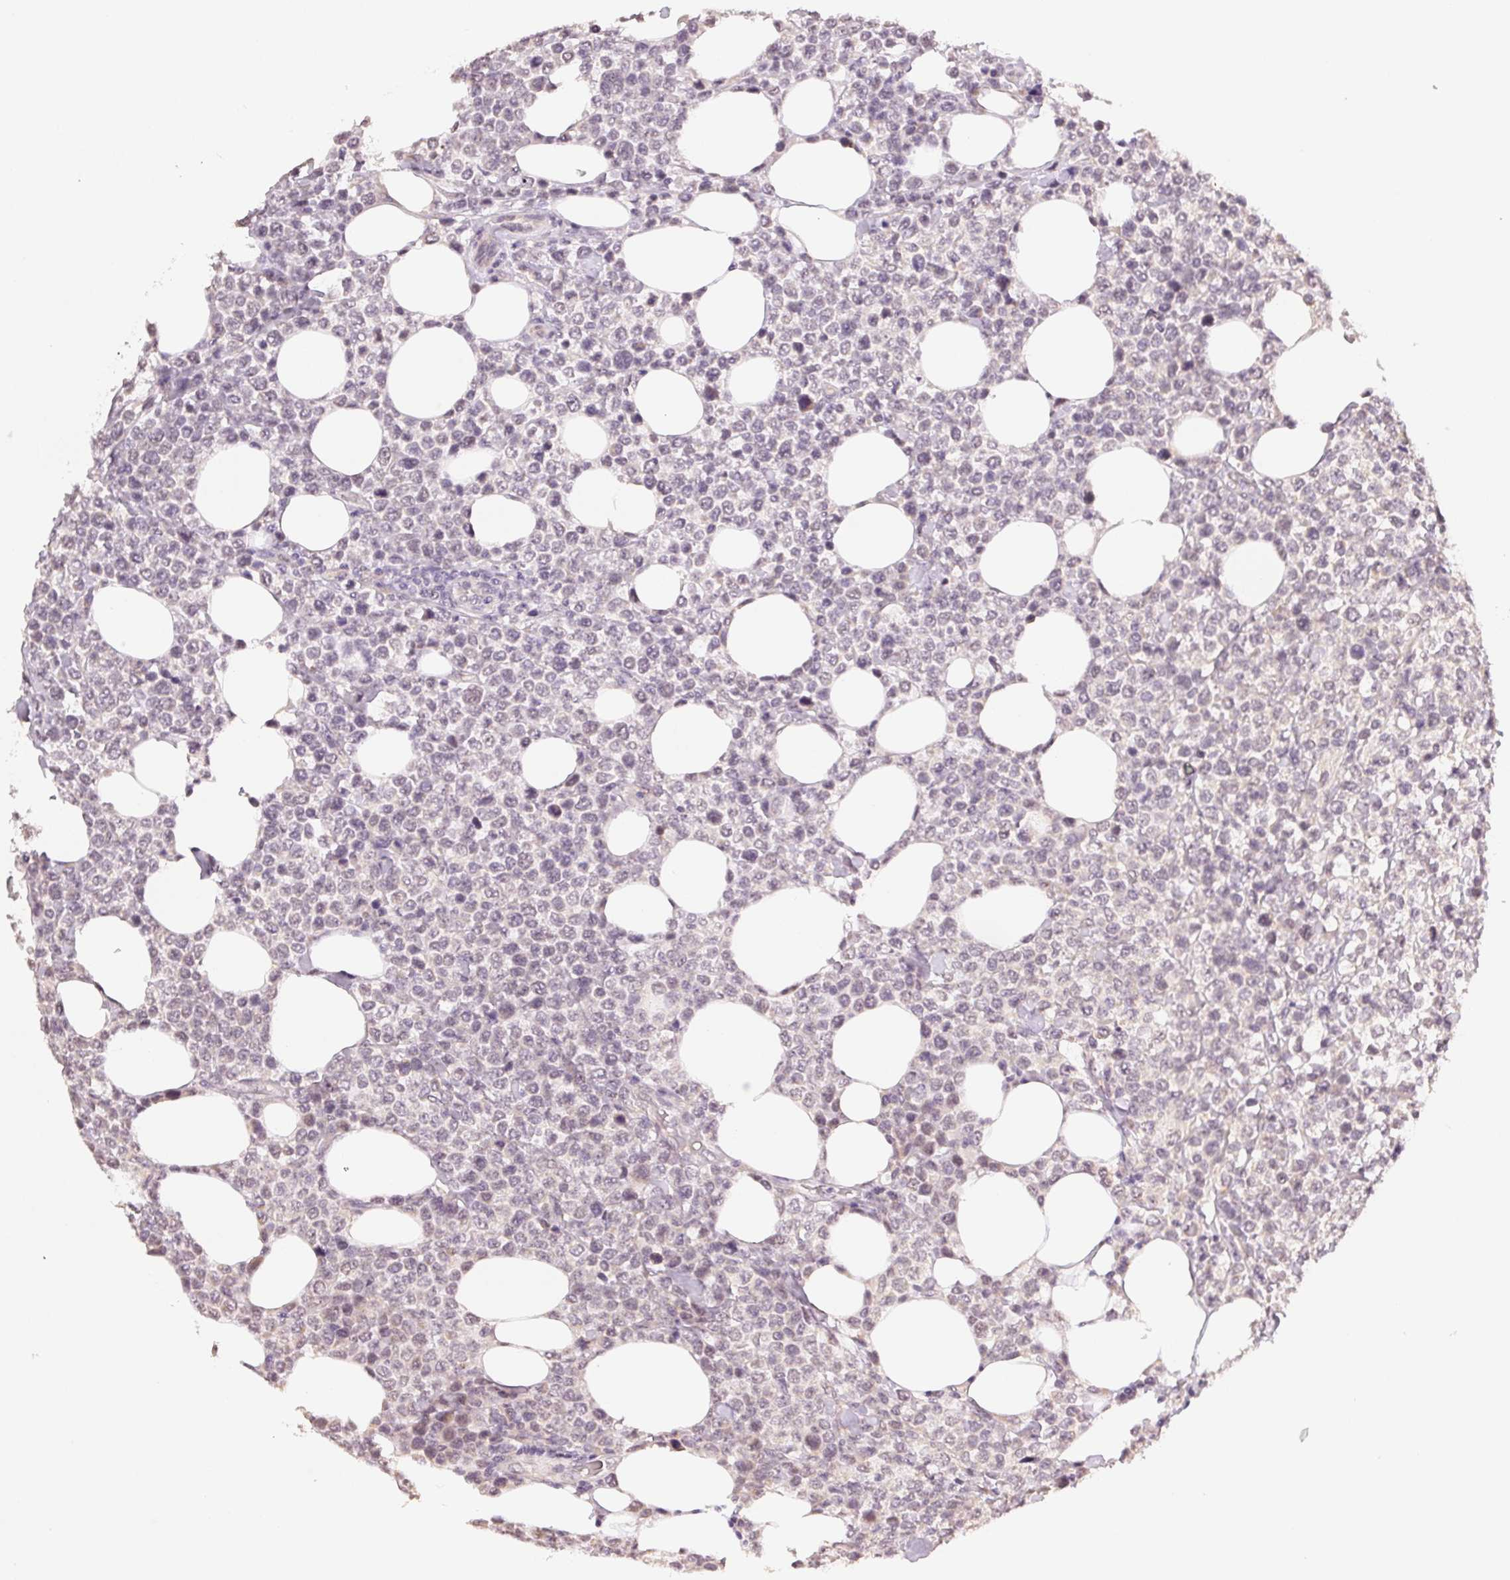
{"staining": {"intensity": "negative", "quantity": "none", "location": "none"}, "tissue": "lymphoma", "cell_type": "Tumor cells", "image_type": "cancer", "snomed": [{"axis": "morphology", "description": "Malignant lymphoma, non-Hodgkin's type, High grade"}, {"axis": "topography", "description": "Soft tissue"}], "caption": "An immunohistochemistry photomicrograph of lymphoma is shown. There is no staining in tumor cells of lymphoma. Nuclei are stained in blue.", "gene": "PLCB1", "patient": {"sex": "female", "age": 56}}